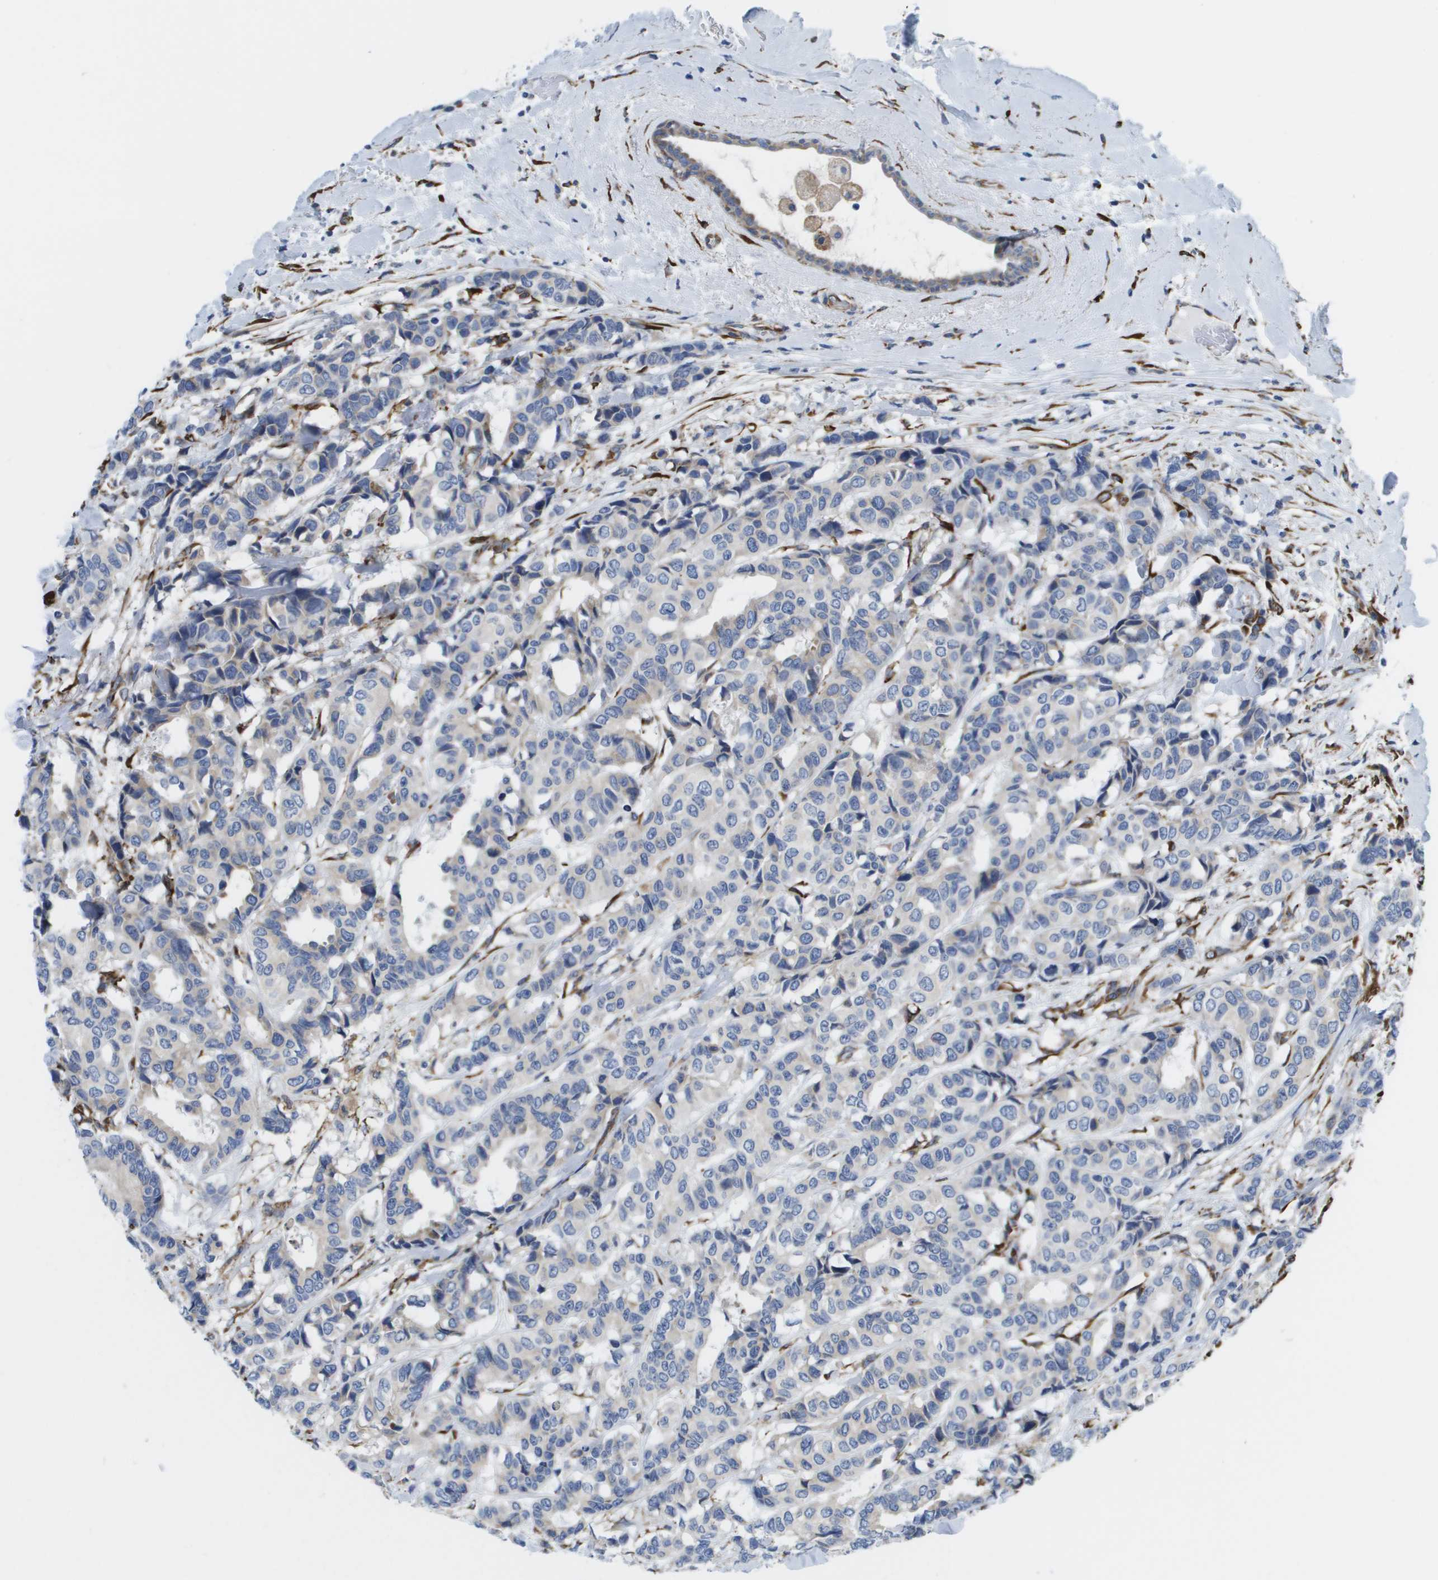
{"staining": {"intensity": "negative", "quantity": "none", "location": "none"}, "tissue": "breast cancer", "cell_type": "Tumor cells", "image_type": "cancer", "snomed": [{"axis": "morphology", "description": "Duct carcinoma"}, {"axis": "topography", "description": "Breast"}], "caption": "Breast cancer was stained to show a protein in brown. There is no significant positivity in tumor cells. (DAB (3,3'-diaminobenzidine) IHC with hematoxylin counter stain).", "gene": "ST3GAL2", "patient": {"sex": "female", "age": 87}}